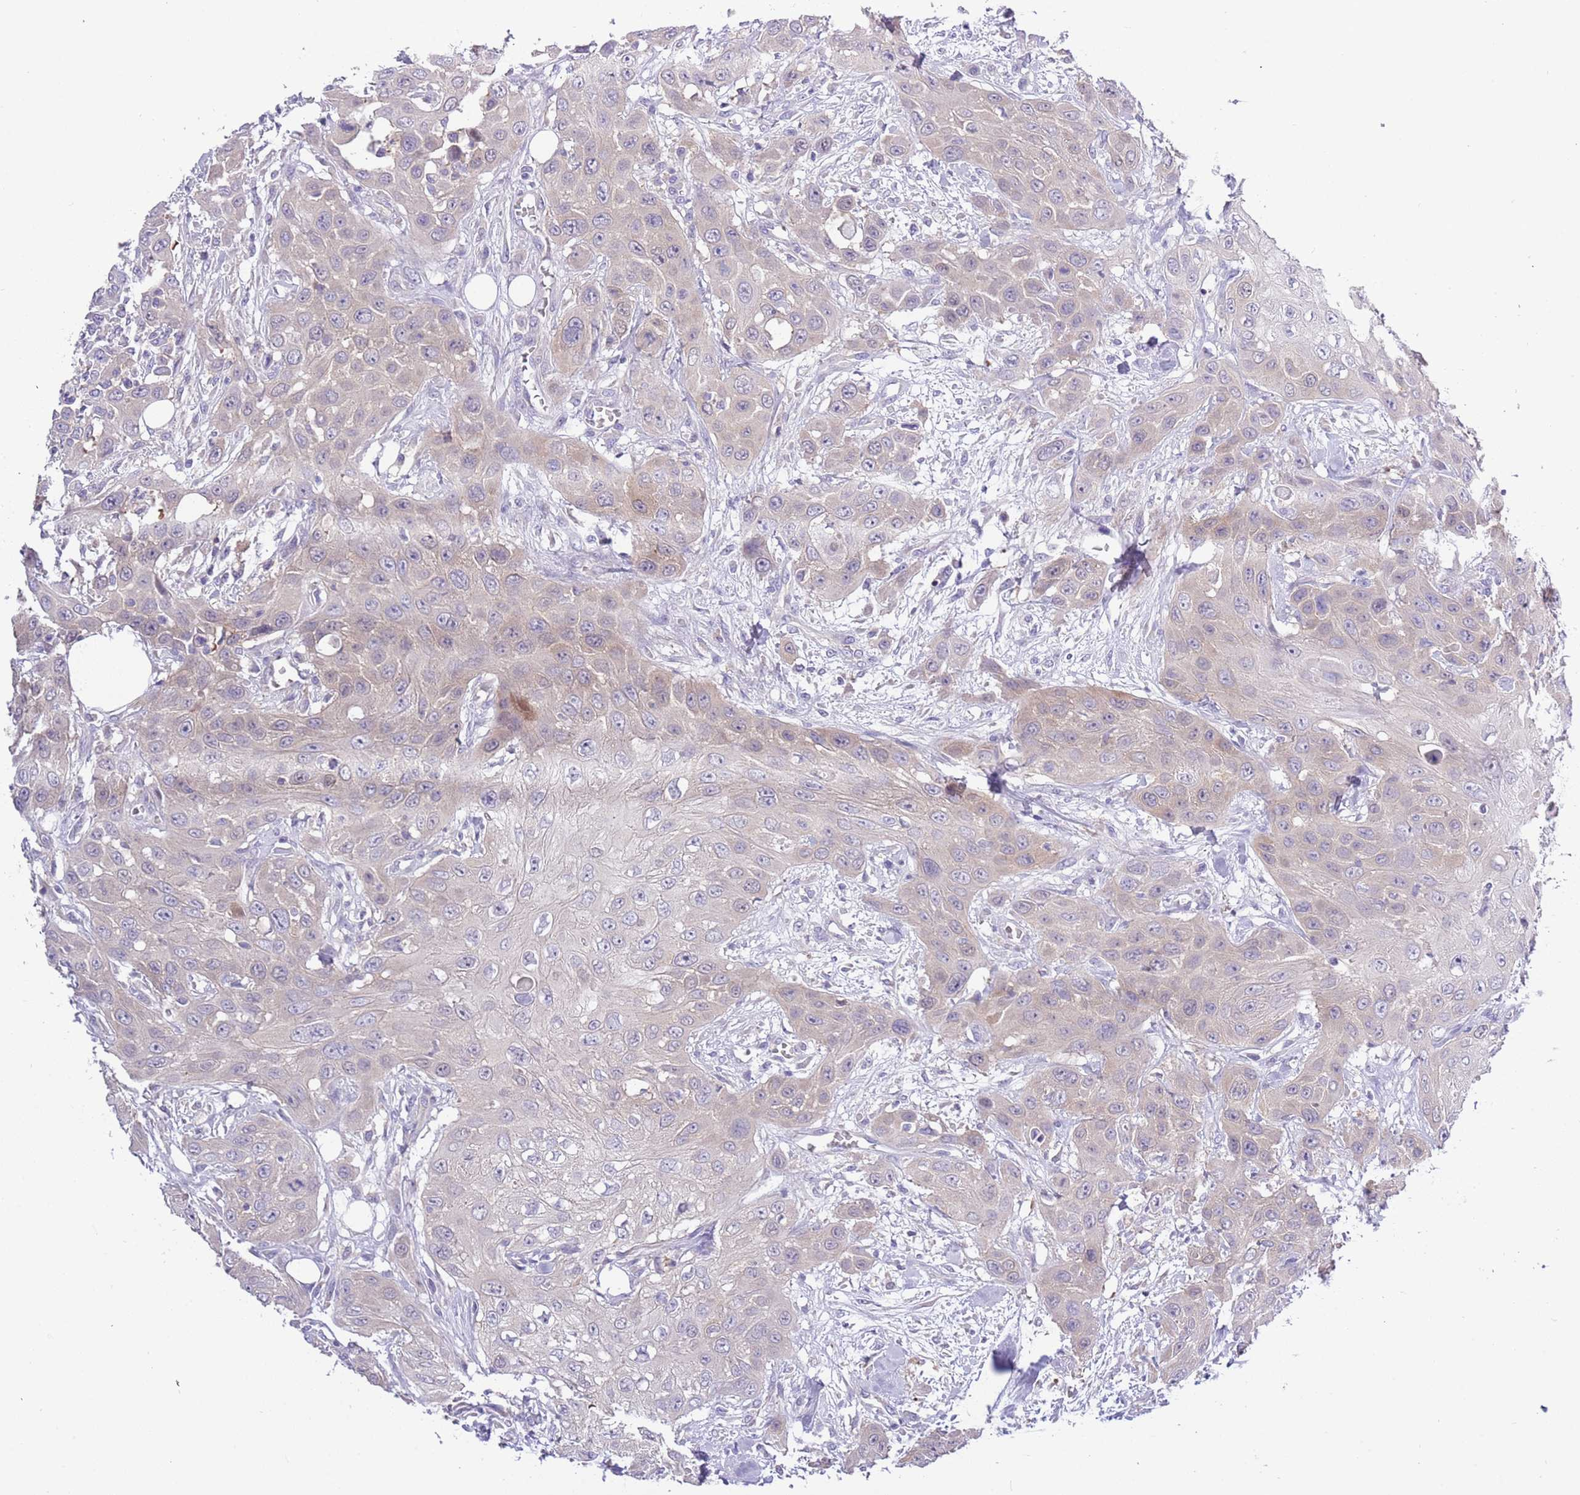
{"staining": {"intensity": "negative", "quantity": "none", "location": "none"}, "tissue": "head and neck cancer", "cell_type": "Tumor cells", "image_type": "cancer", "snomed": [{"axis": "morphology", "description": "Squamous cell carcinoma, NOS"}, {"axis": "topography", "description": "Head-Neck"}], "caption": "A photomicrograph of human head and neck cancer is negative for staining in tumor cells.", "gene": "STIP1", "patient": {"sex": "male", "age": 81}}